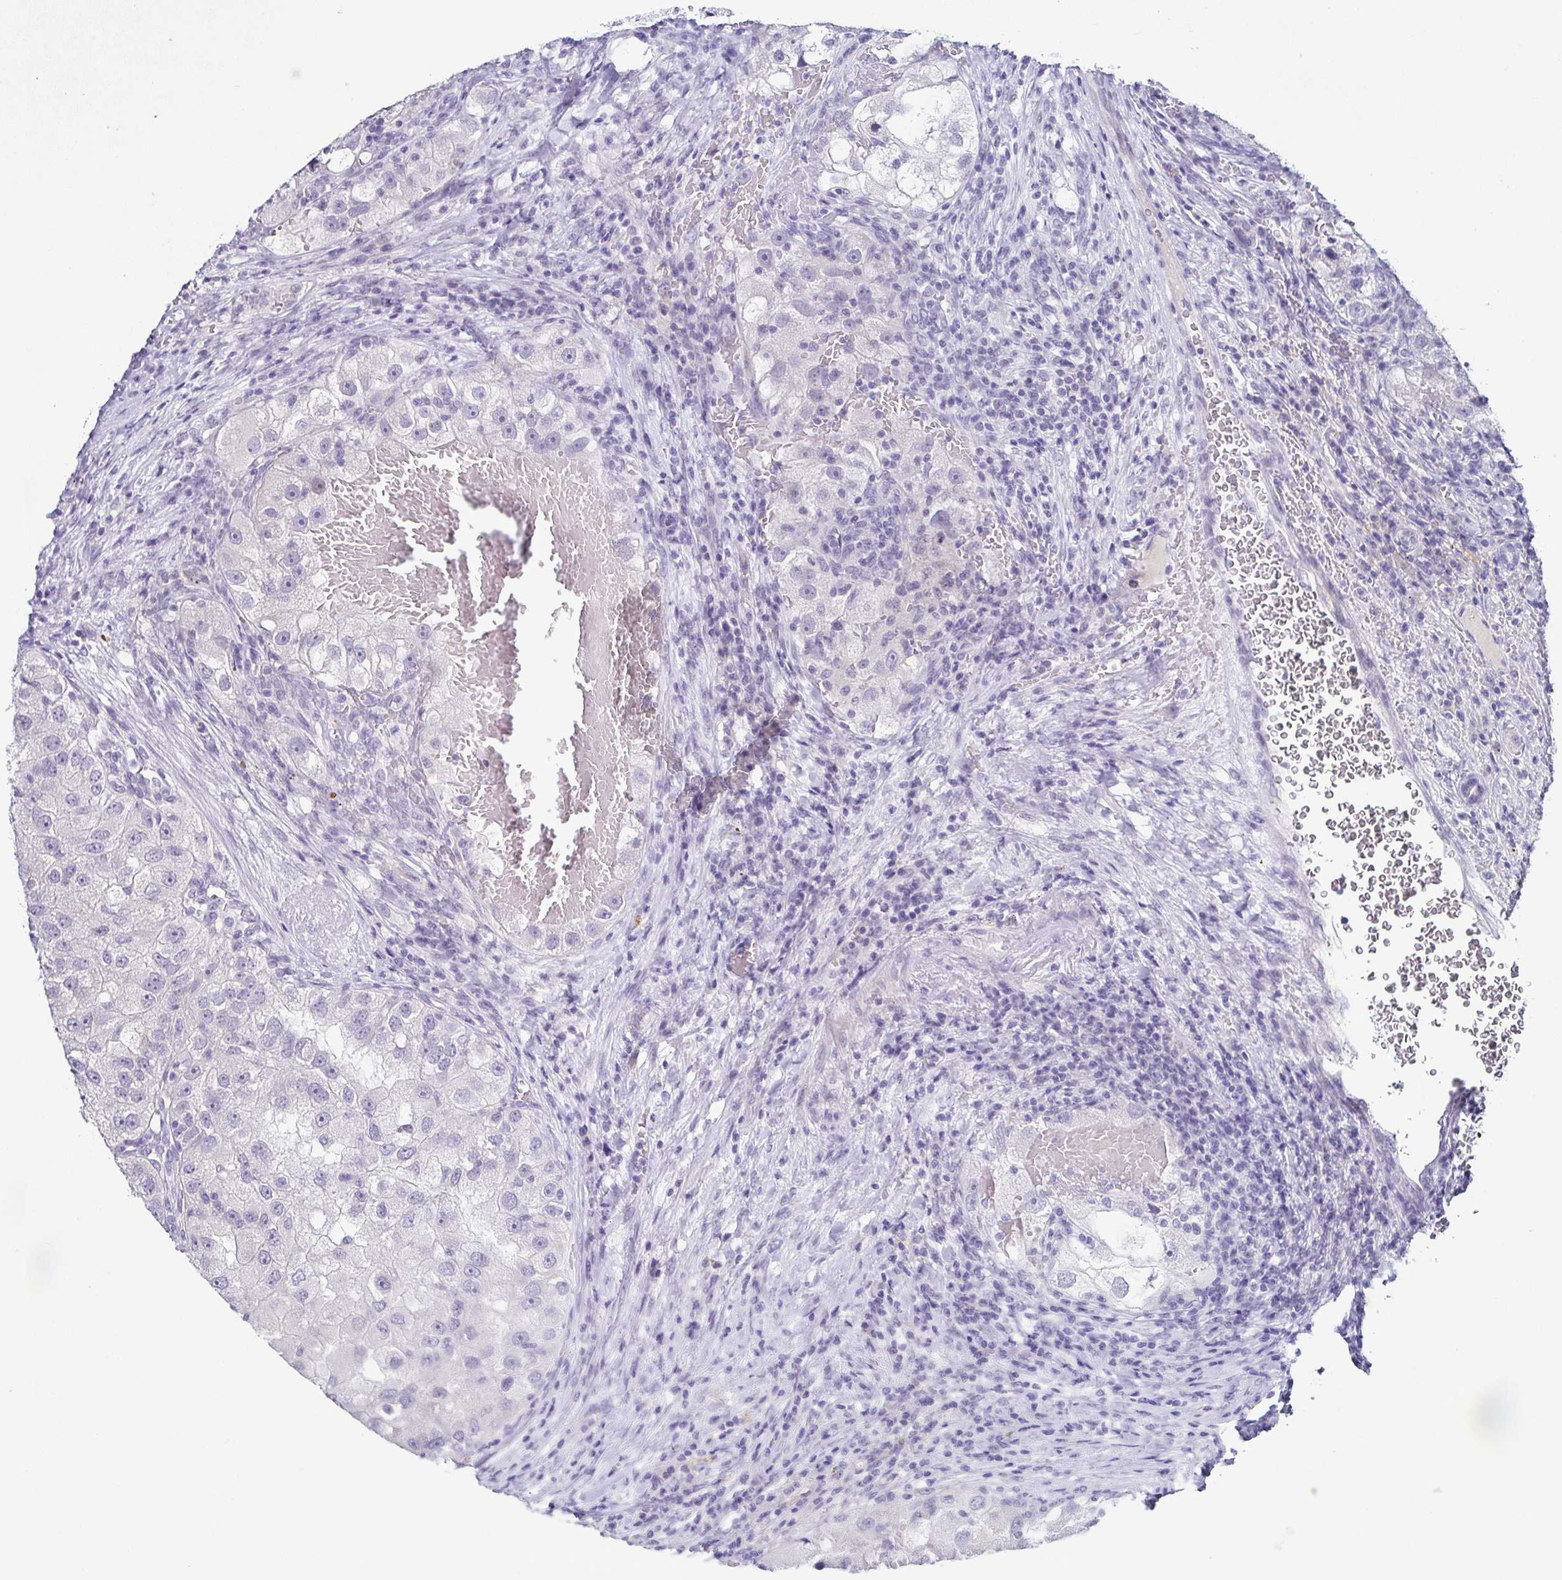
{"staining": {"intensity": "negative", "quantity": "none", "location": "none"}, "tissue": "renal cancer", "cell_type": "Tumor cells", "image_type": "cancer", "snomed": [{"axis": "morphology", "description": "Adenocarcinoma, NOS"}, {"axis": "topography", "description": "Kidney"}], "caption": "Tumor cells show no significant protein positivity in renal cancer. (Brightfield microscopy of DAB (3,3'-diaminobenzidine) IHC at high magnification).", "gene": "TP73", "patient": {"sex": "male", "age": 63}}